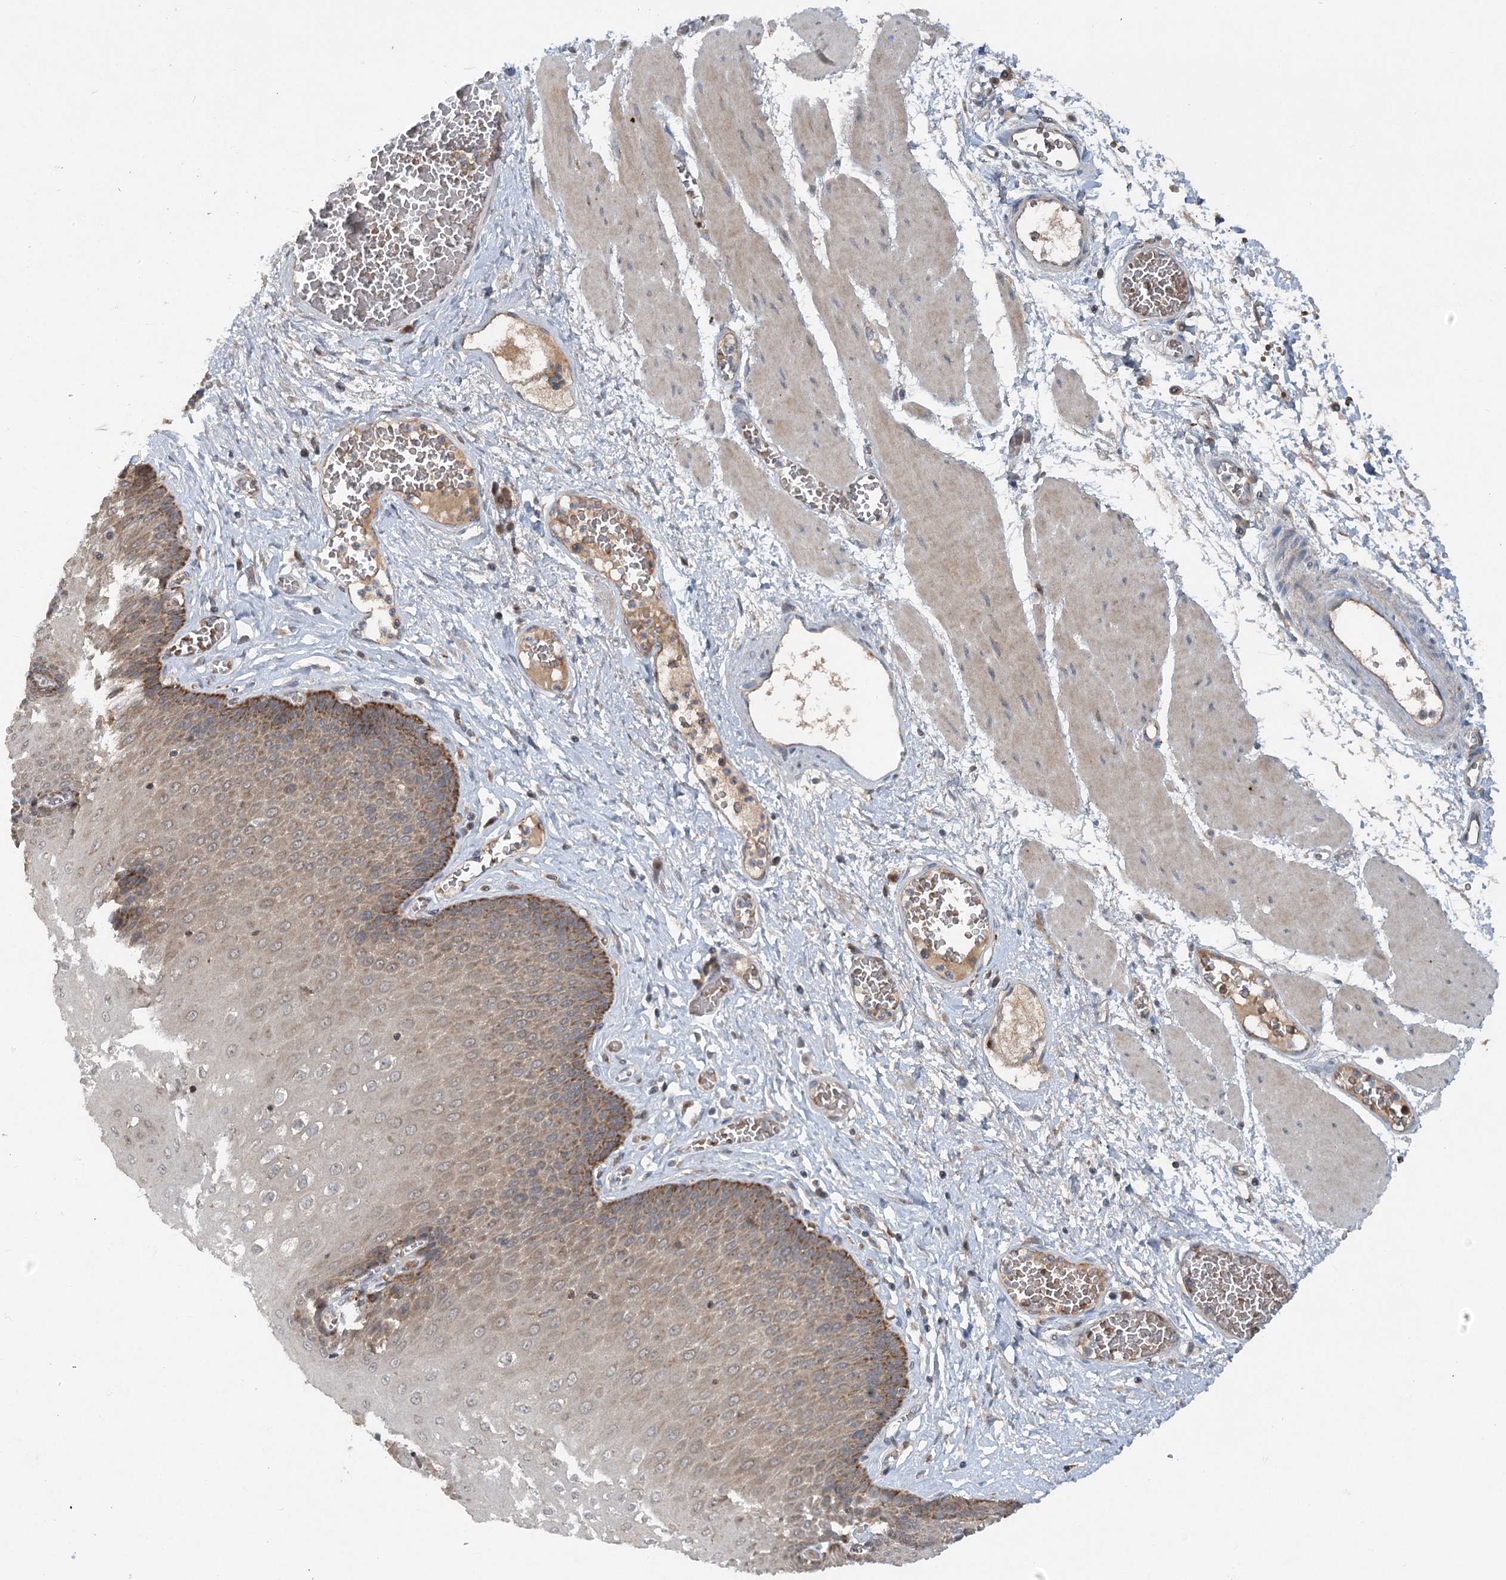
{"staining": {"intensity": "strong", "quantity": "<25%", "location": "cytoplasmic/membranous"}, "tissue": "esophagus", "cell_type": "Squamous epithelial cells", "image_type": "normal", "snomed": [{"axis": "morphology", "description": "Normal tissue, NOS"}, {"axis": "topography", "description": "Esophagus"}], "caption": "Esophagus stained with DAB immunohistochemistry displays medium levels of strong cytoplasmic/membranous staining in about <25% of squamous epithelial cells.", "gene": "PYROXD2", "patient": {"sex": "male", "age": 60}}